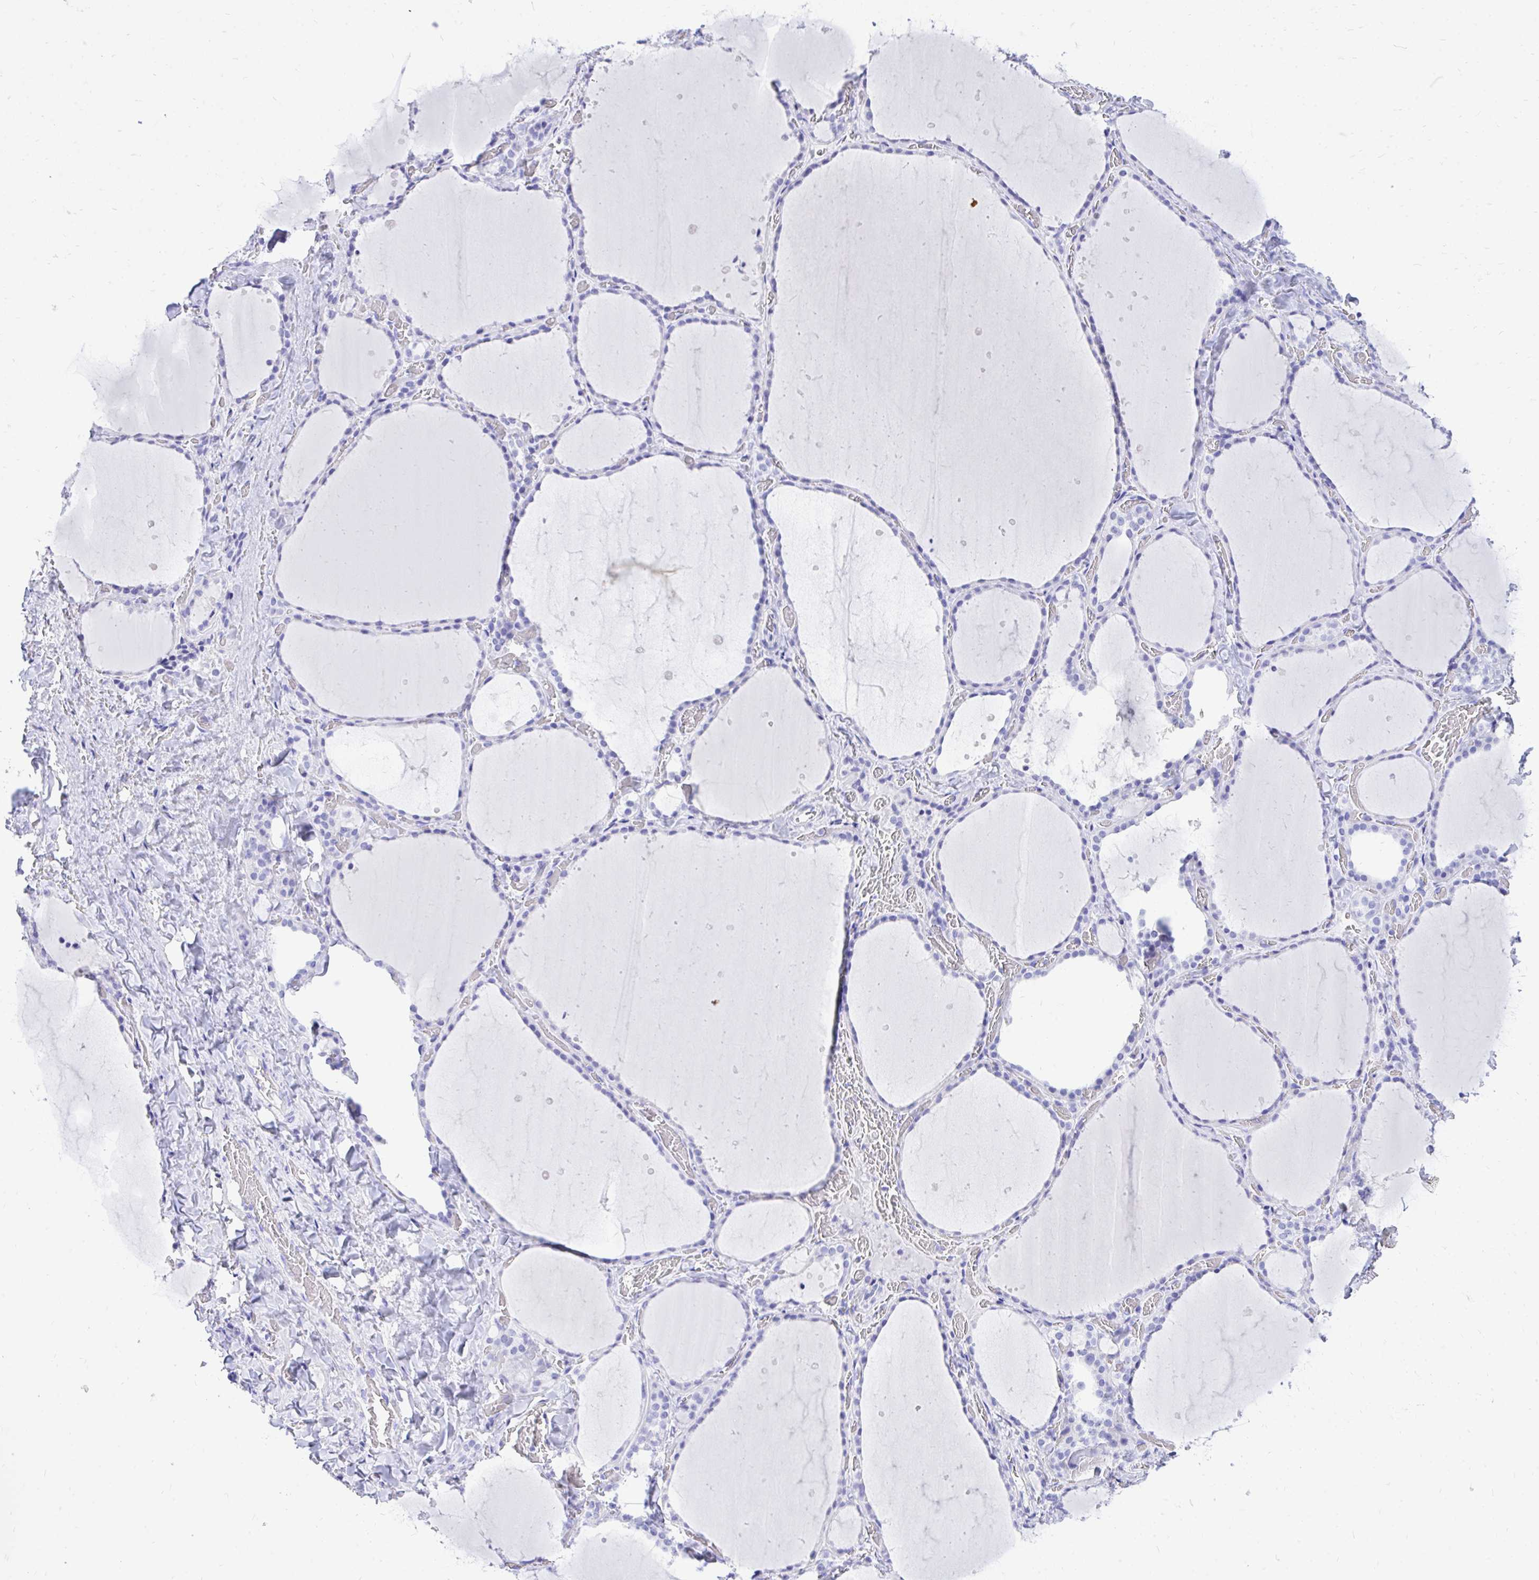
{"staining": {"intensity": "negative", "quantity": "none", "location": "none"}, "tissue": "thyroid gland", "cell_type": "Glandular cells", "image_type": "normal", "snomed": [{"axis": "morphology", "description": "Normal tissue, NOS"}, {"axis": "topography", "description": "Thyroid gland"}], "caption": "Immunohistochemistry of normal human thyroid gland exhibits no expression in glandular cells. (DAB IHC, high magnification).", "gene": "MON1A", "patient": {"sex": "female", "age": 36}}